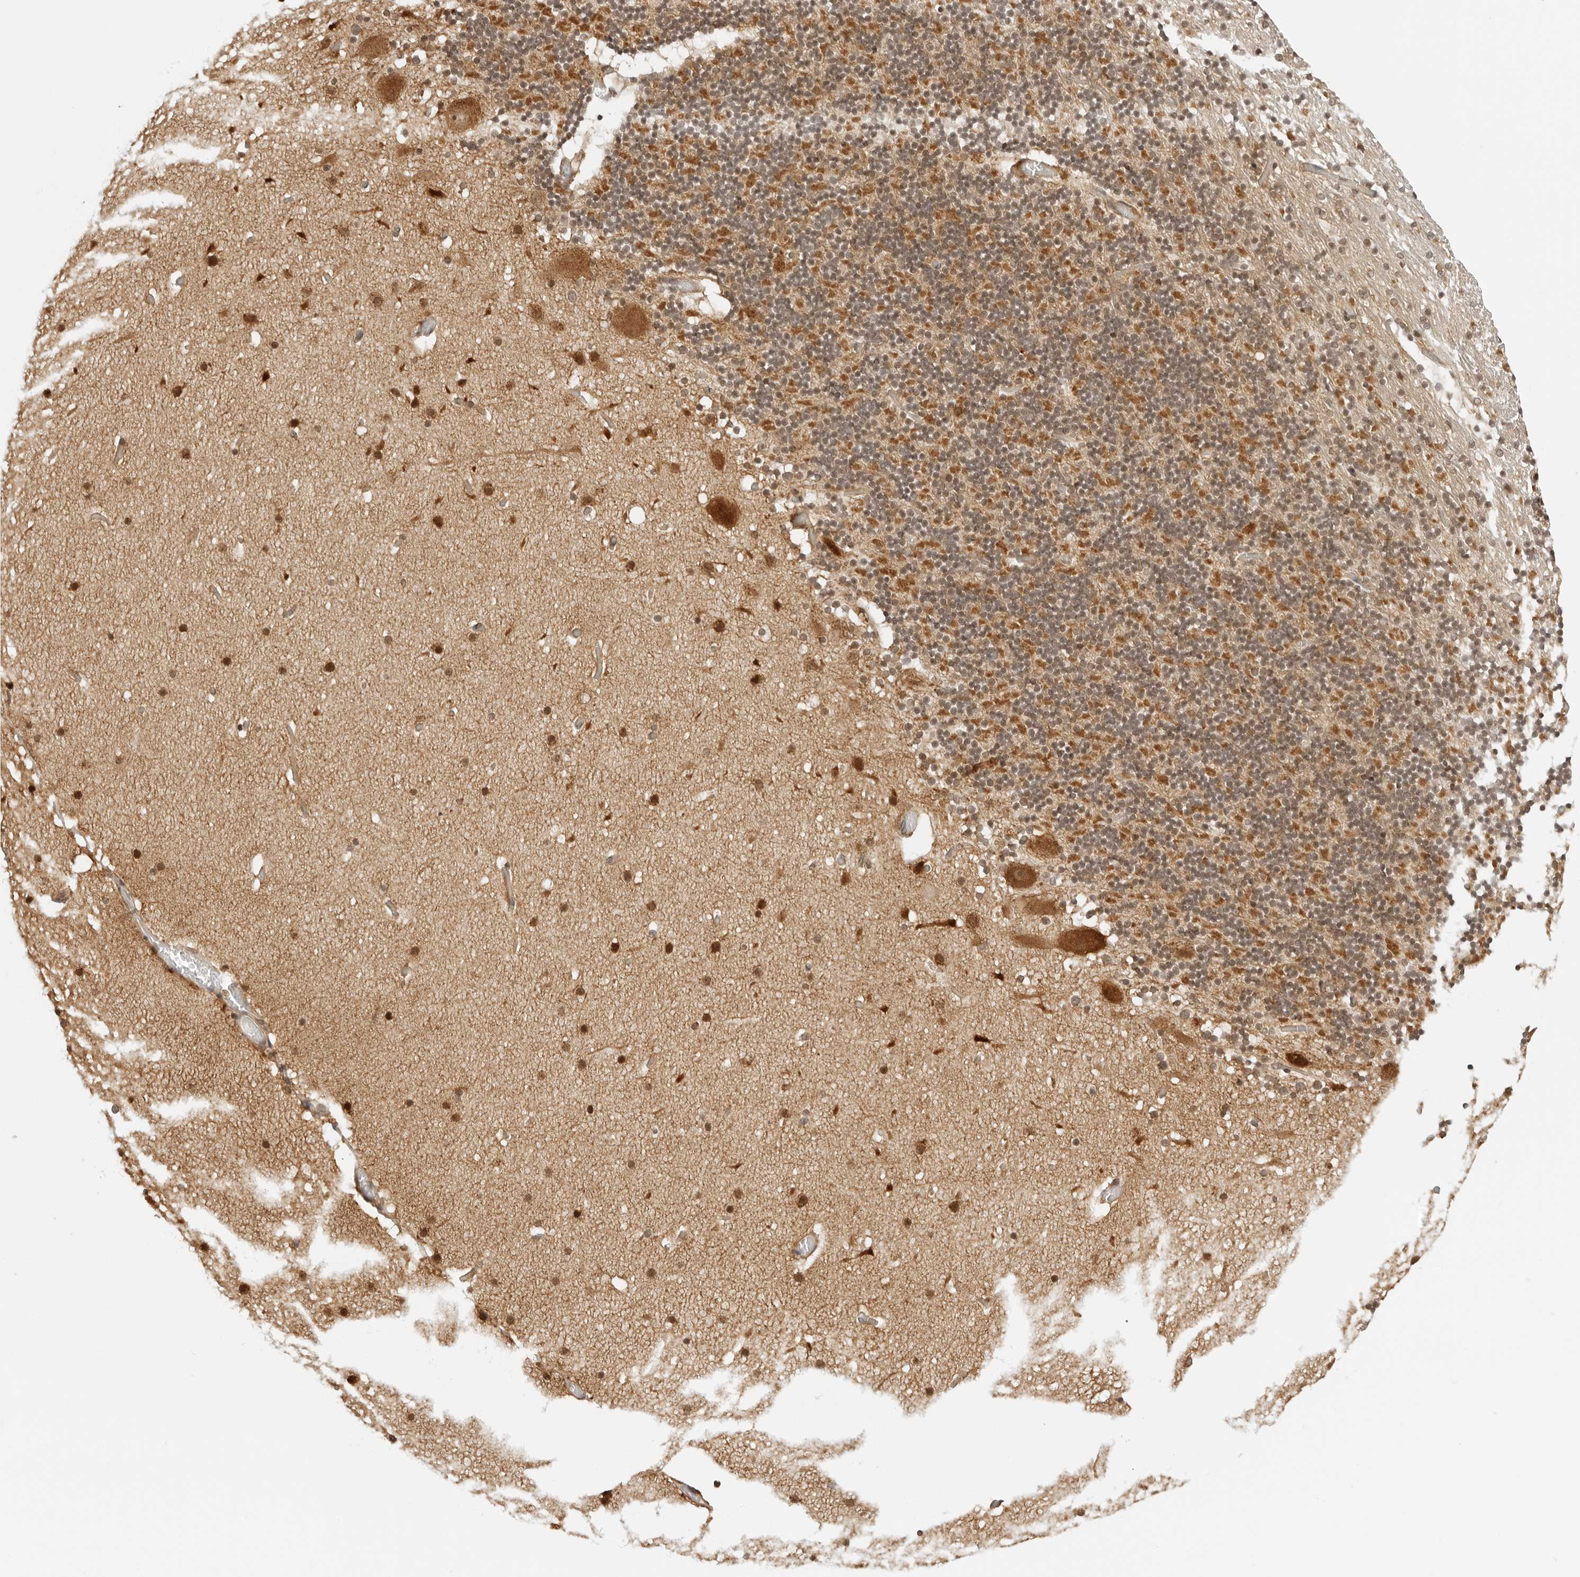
{"staining": {"intensity": "moderate", "quantity": "<25%", "location": "cytoplasmic/membranous"}, "tissue": "cerebellum", "cell_type": "Cells in granular layer", "image_type": "normal", "snomed": [{"axis": "morphology", "description": "Normal tissue, NOS"}, {"axis": "topography", "description": "Cerebellum"}], "caption": "Immunohistochemistry (IHC) micrograph of unremarkable human cerebellum stained for a protein (brown), which demonstrates low levels of moderate cytoplasmic/membranous expression in about <25% of cells in granular layer.", "gene": "RC3H1", "patient": {"sex": "male", "age": 57}}